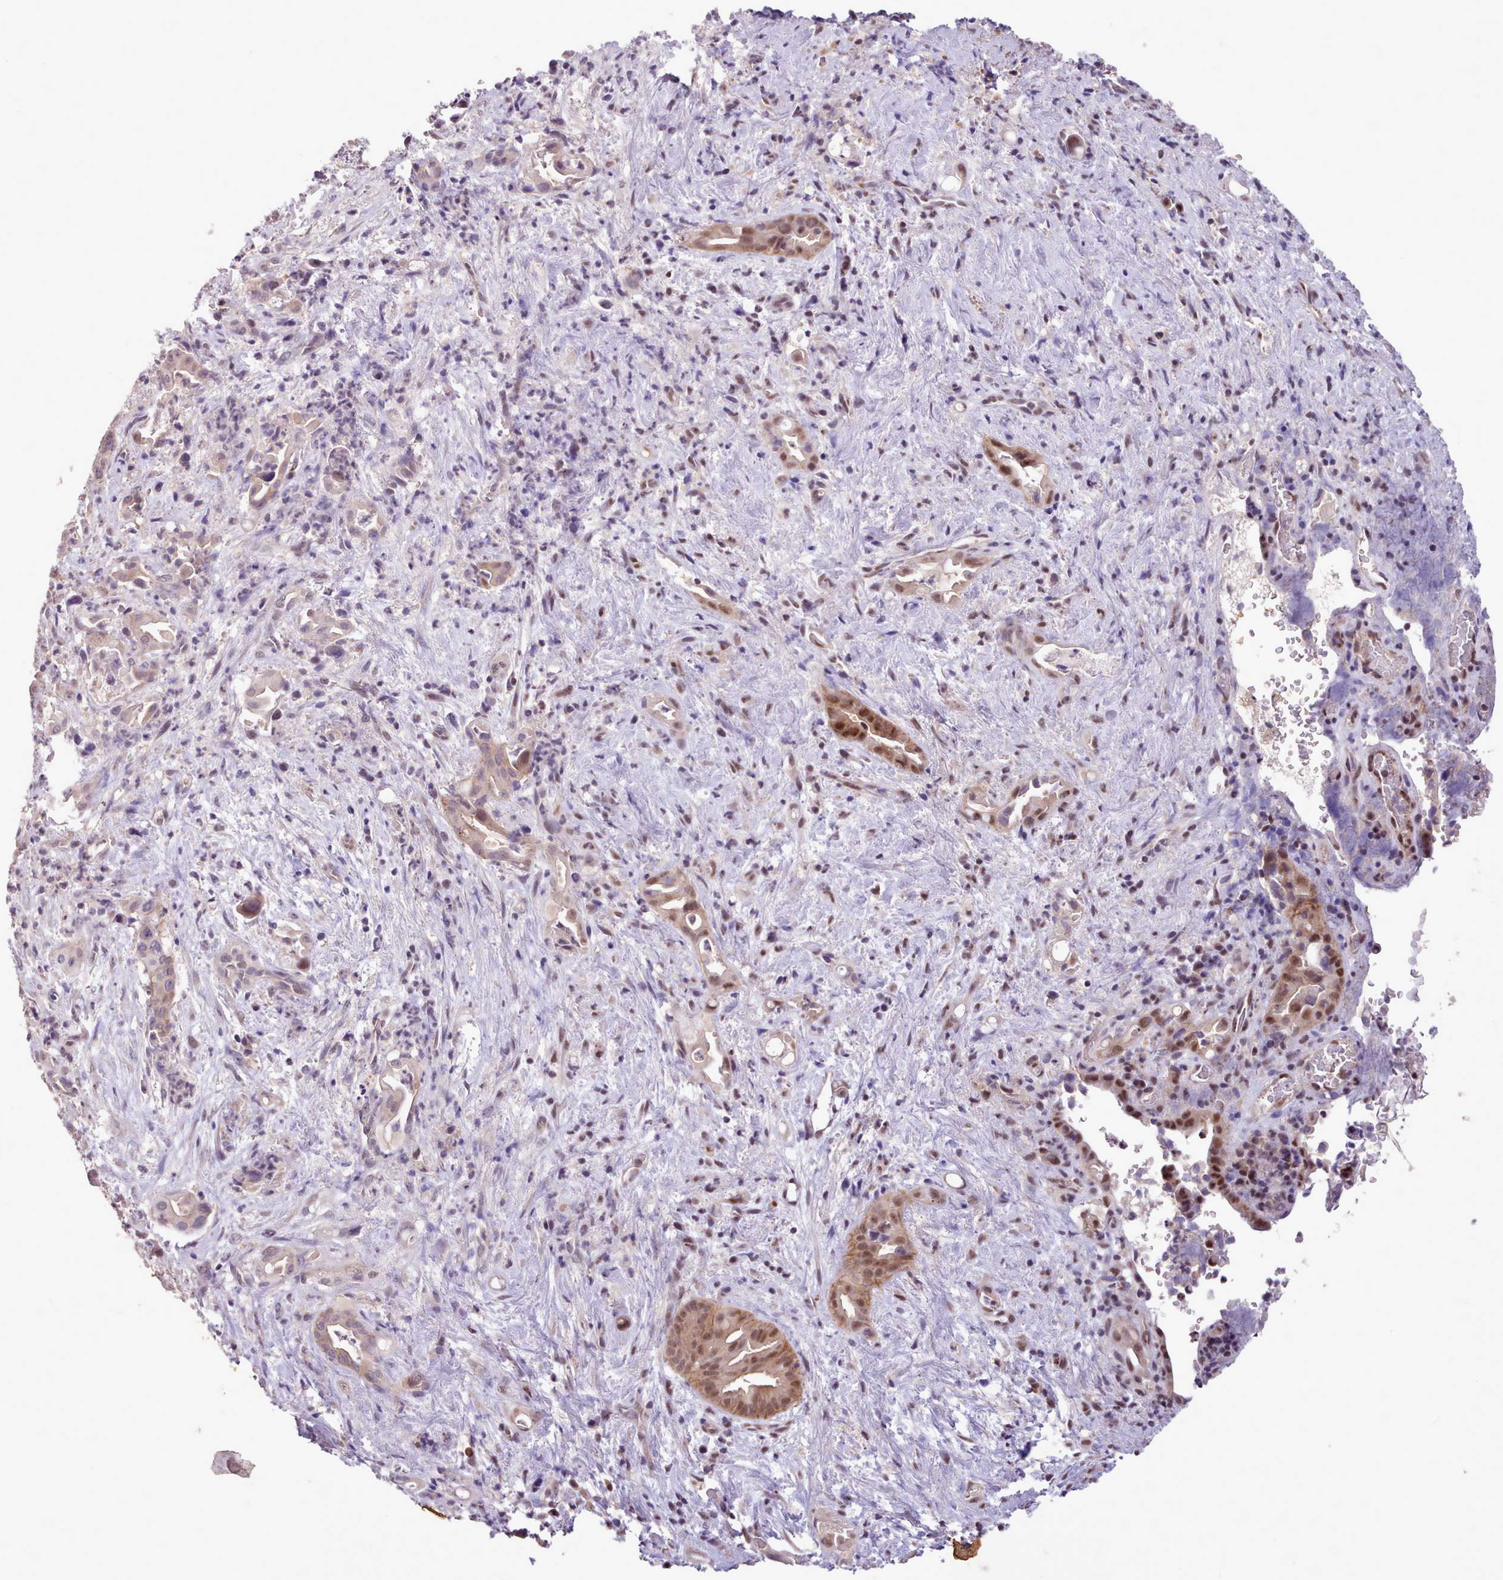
{"staining": {"intensity": "moderate", "quantity": "25%-75%", "location": "cytoplasmic/membranous,nuclear"}, "tissue": "liver cancer", "cell_type": "Tumor cells", "image_type": "cancer", "snomed": [{"axis": "morphology", "description": "Cholangiocarcinoma"}, {"axis": "topography", "description": "Liver"}], "caption": "The micrograph demonstrates immunohistochemical staining of liver cholangiocarcinoma. There is moderate cytoplasmic/membranous and nuclear expression is identified in about 25%-75% of tumor cells. The staining was performed using DAB, with brown indicating positive protein expression. Nuclei are stained blue with hematoxylin.", "gene": "ZNF607", "patient": {"sex": "female", "age": 68}}